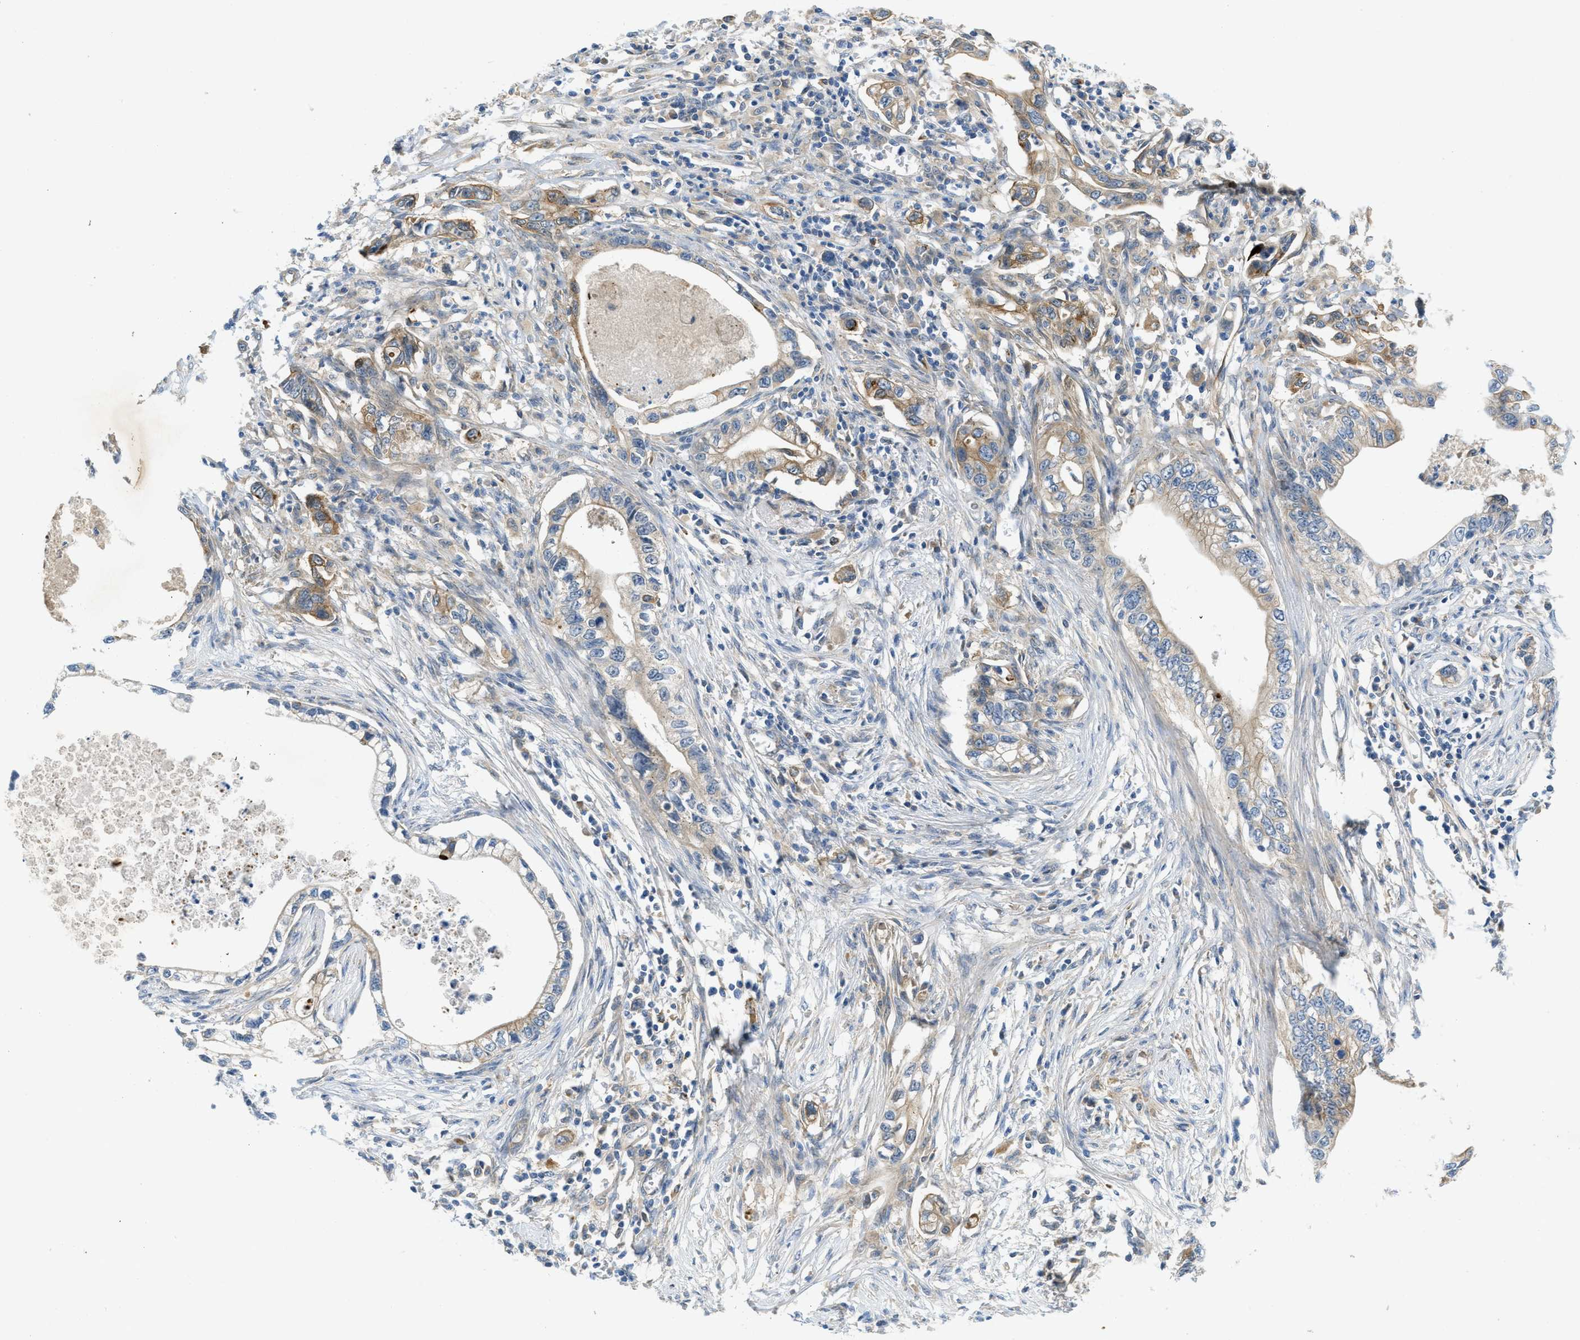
{"staining": {"intensity": "moderate", "quantity": "<25%", "location": "cytoplasmic/membranous"}, "tissue": "pancreatic cancer", "cell_type": "Tumor cells", "image_type": "cancer", "snomed": [{"axis": "morphology", "description": "Adenocarcinoma, NOS"}, {"axis": "topography", "description": "Pancreas"}], "caption": "About <25% of tumor cells in human pancreatic cancer show moderate cytoplasmic/membranous protein positivity as visualized by brown immunohistochemical staining.", "gene": "RIPK2", "patient": {"sex": "male", "age": 56}}